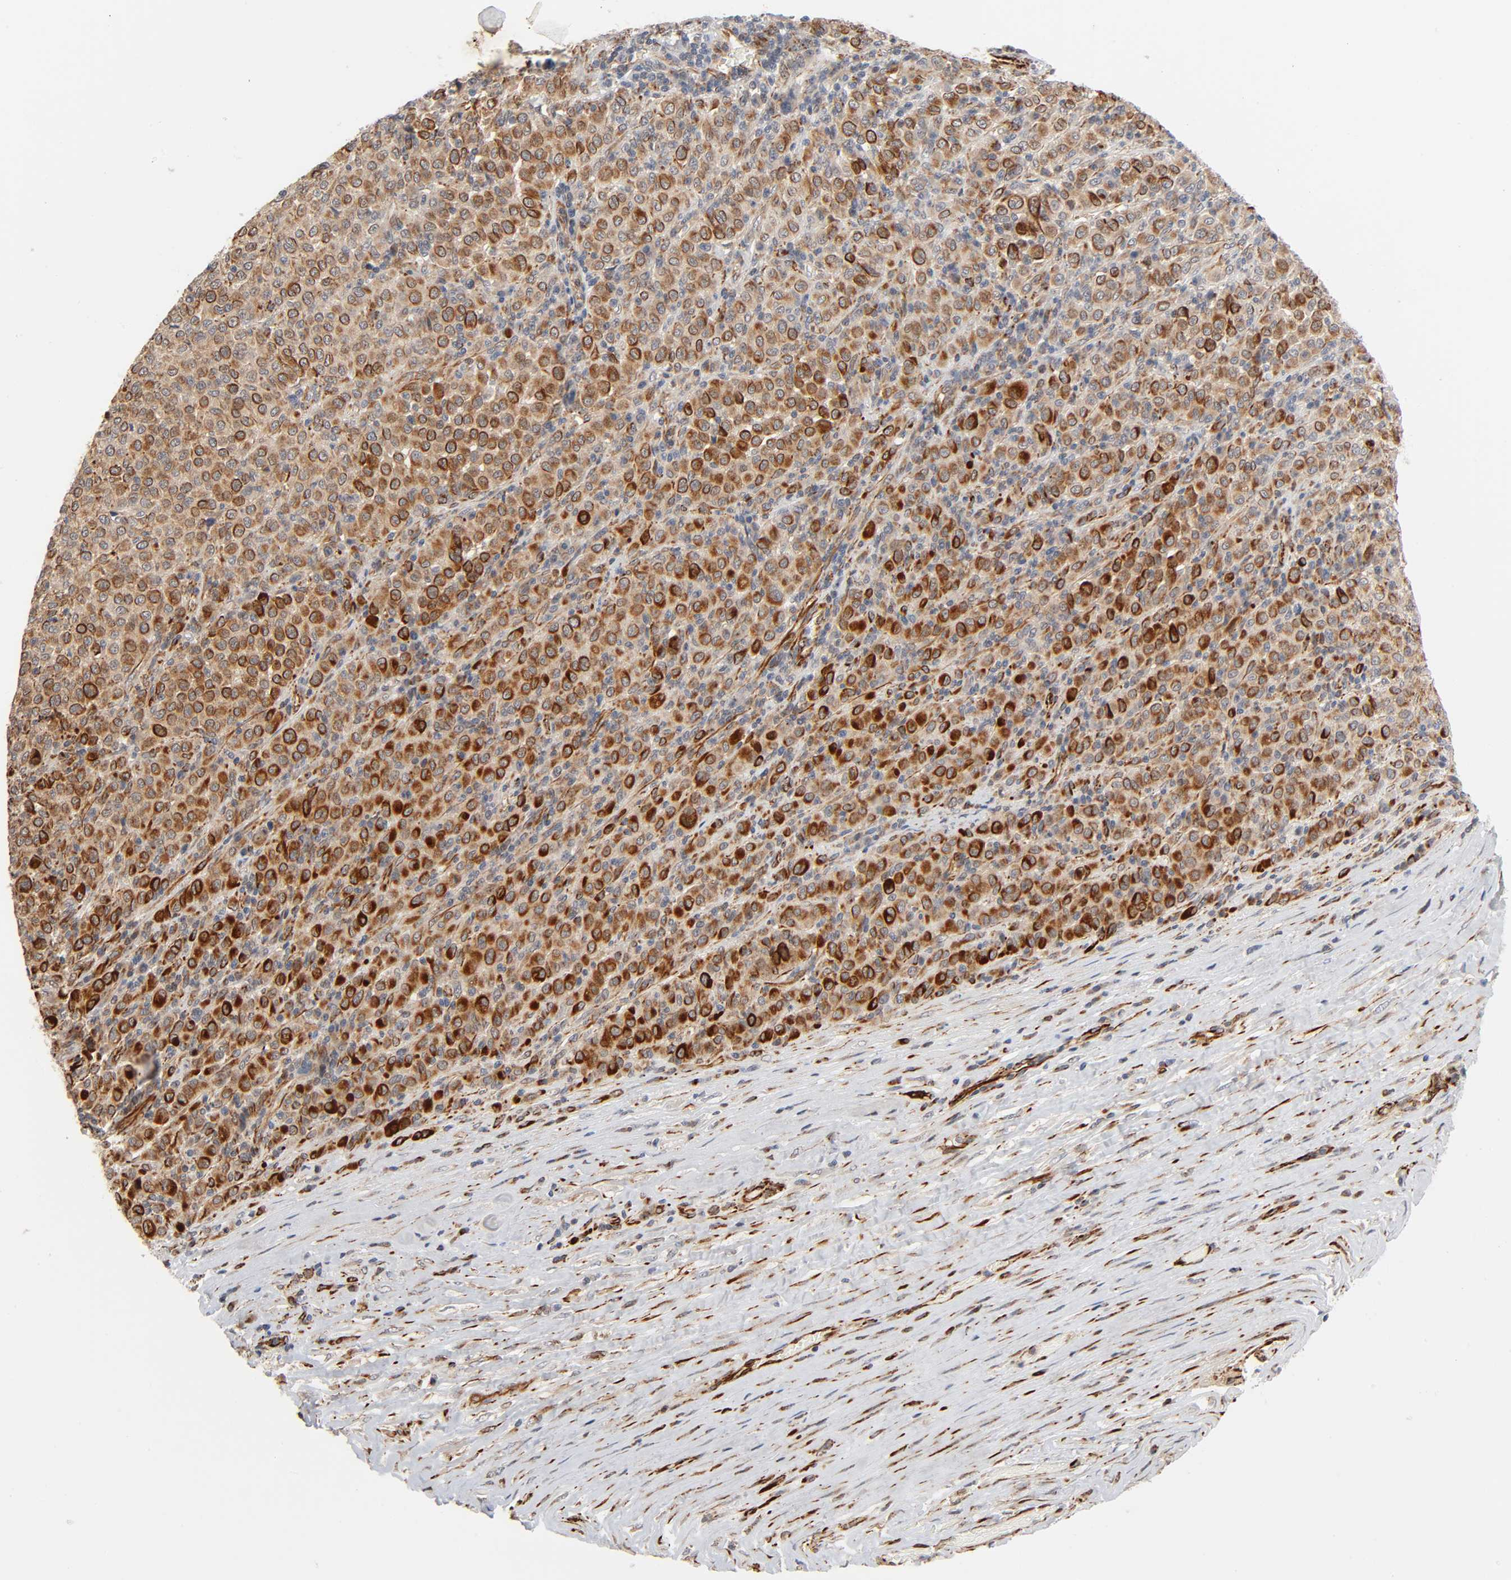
{"staining": {"intensity": "strong", "quantity": ">75%", "location": "cytoplasmic/membranous"}, "tissue": "melanoma", "cell_type": "Tumor cells", "image_type": "cancer", "snomed": [{"axis": "morphology", "description": "Malignant melanoma, Metastatic site"}, {"axis": "topography", "description": "Pancreas"}], "caption": "Immunohistochemical staining of human melanoma reveals high levels of strong cytoplasmic/membranous expression in approximately >75% of tumor cells.", "gene": "REEP6", "patient": {"sex": "female", "age": 30}}